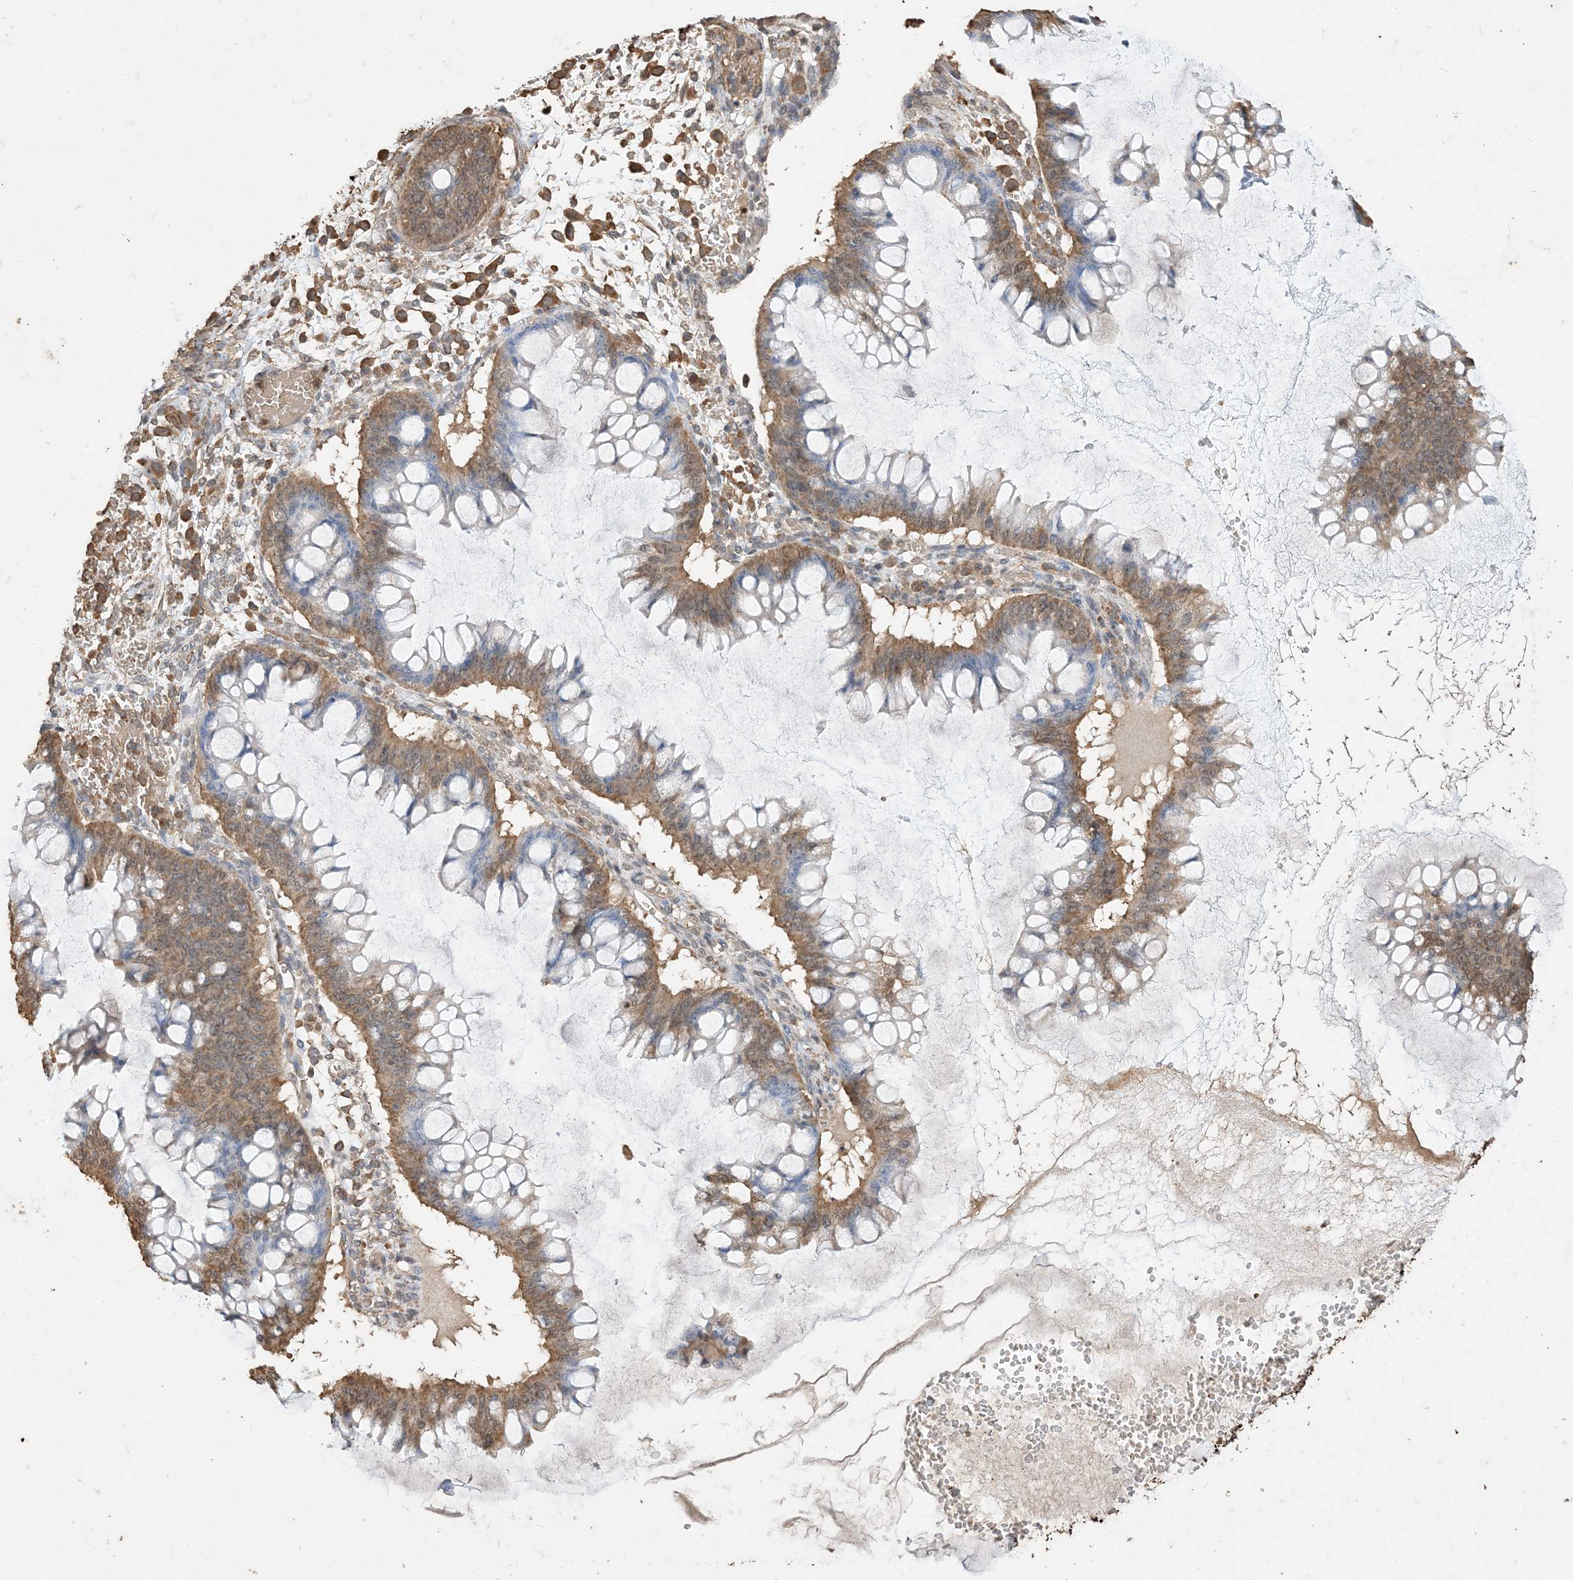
{"staining": {"intensity": "moderate", "quantity": ">75%", "location": "cytoplasmic/membranous"}, "tissue": "ovarian cancer", "cell_type": "Tumor cells", "image_type": "cancer", "snomed": [{"axis": "morphology", "description": "Cystadenocarcinoma, mucinous, NOS"}, {"axis": "topography", "description": "Ovary"}], "caption": "High-magnification brightfield microscopy of ovarian mucinous cystadenocarcinoma stained with DAB (3,3'-diaminobenzidine) (brown) and counterstained with hematoxylin (blue). tumor cells exhibit moderate cytoplasmic/membranous staining is seen in approximately>75% of cells.", "gene": "HPS4", "patient": {"sex": "female", "age": 73}}